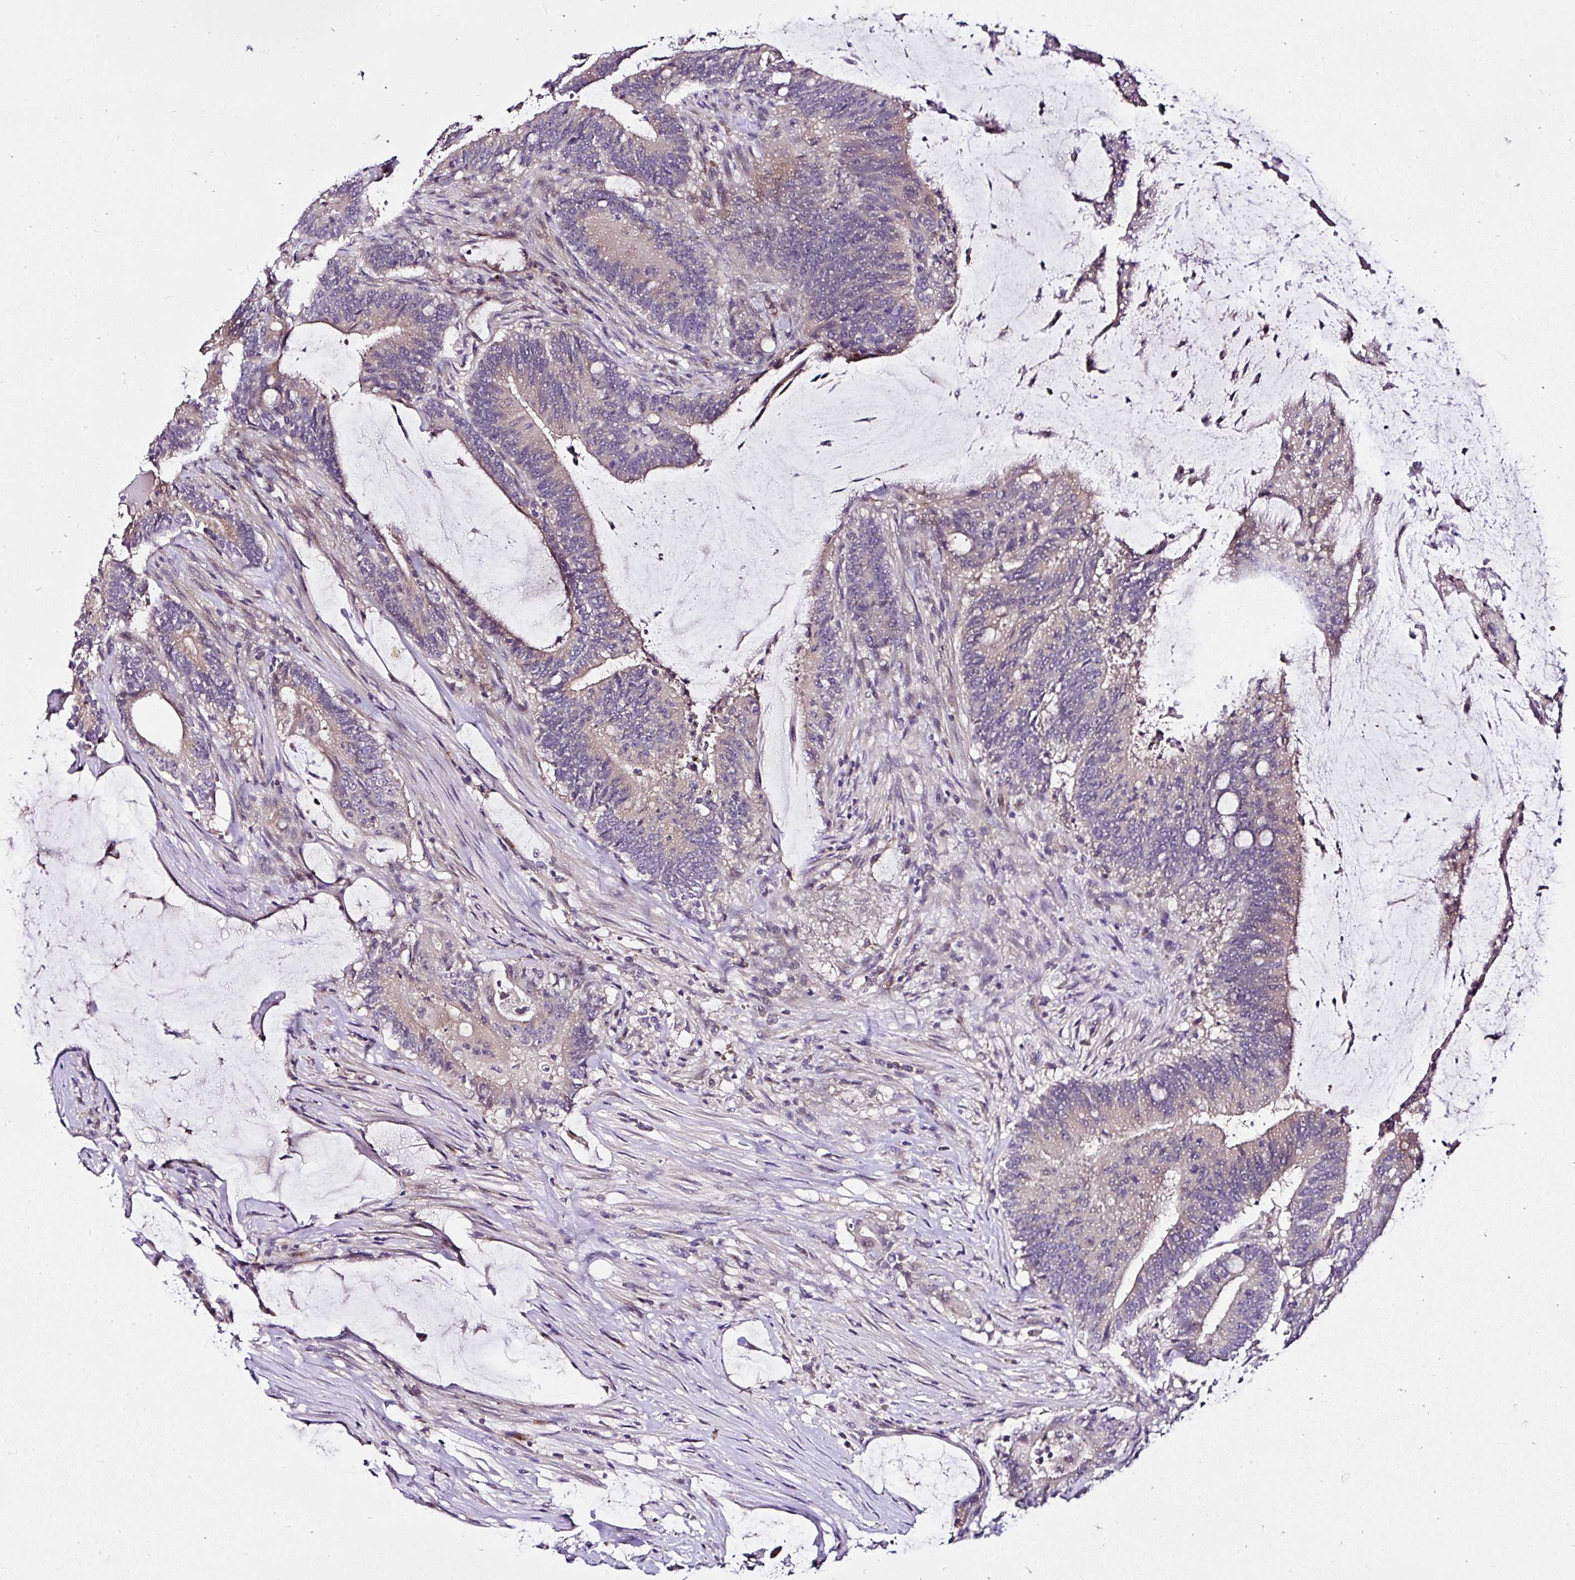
{"staining": {"intensity": "negative", "quantity": "none", "location": "none"}, "tissue": "colorectal cancer", "cell_type": "Tumor cells", "image_type": "cancer", "snomed": [{"axis": "morphology", "description": "Adenocarcinoma, NOS"}, {"axis": "topography", "description": "Colon"}], "caption": "DAB (3,3'-diaminobenzidine) immunohistochemical staining of colorectal cancer (adenocarcinoma) reveals no significant expression in tumor cells. The staining was performed using DAB to visualize the protein expression in brown, while the nuclei were stained in blue with hematoxylin (Magnification: 20x).", "gene": "DEPDC5", "patient": {"sex": "female", "age": 43}}